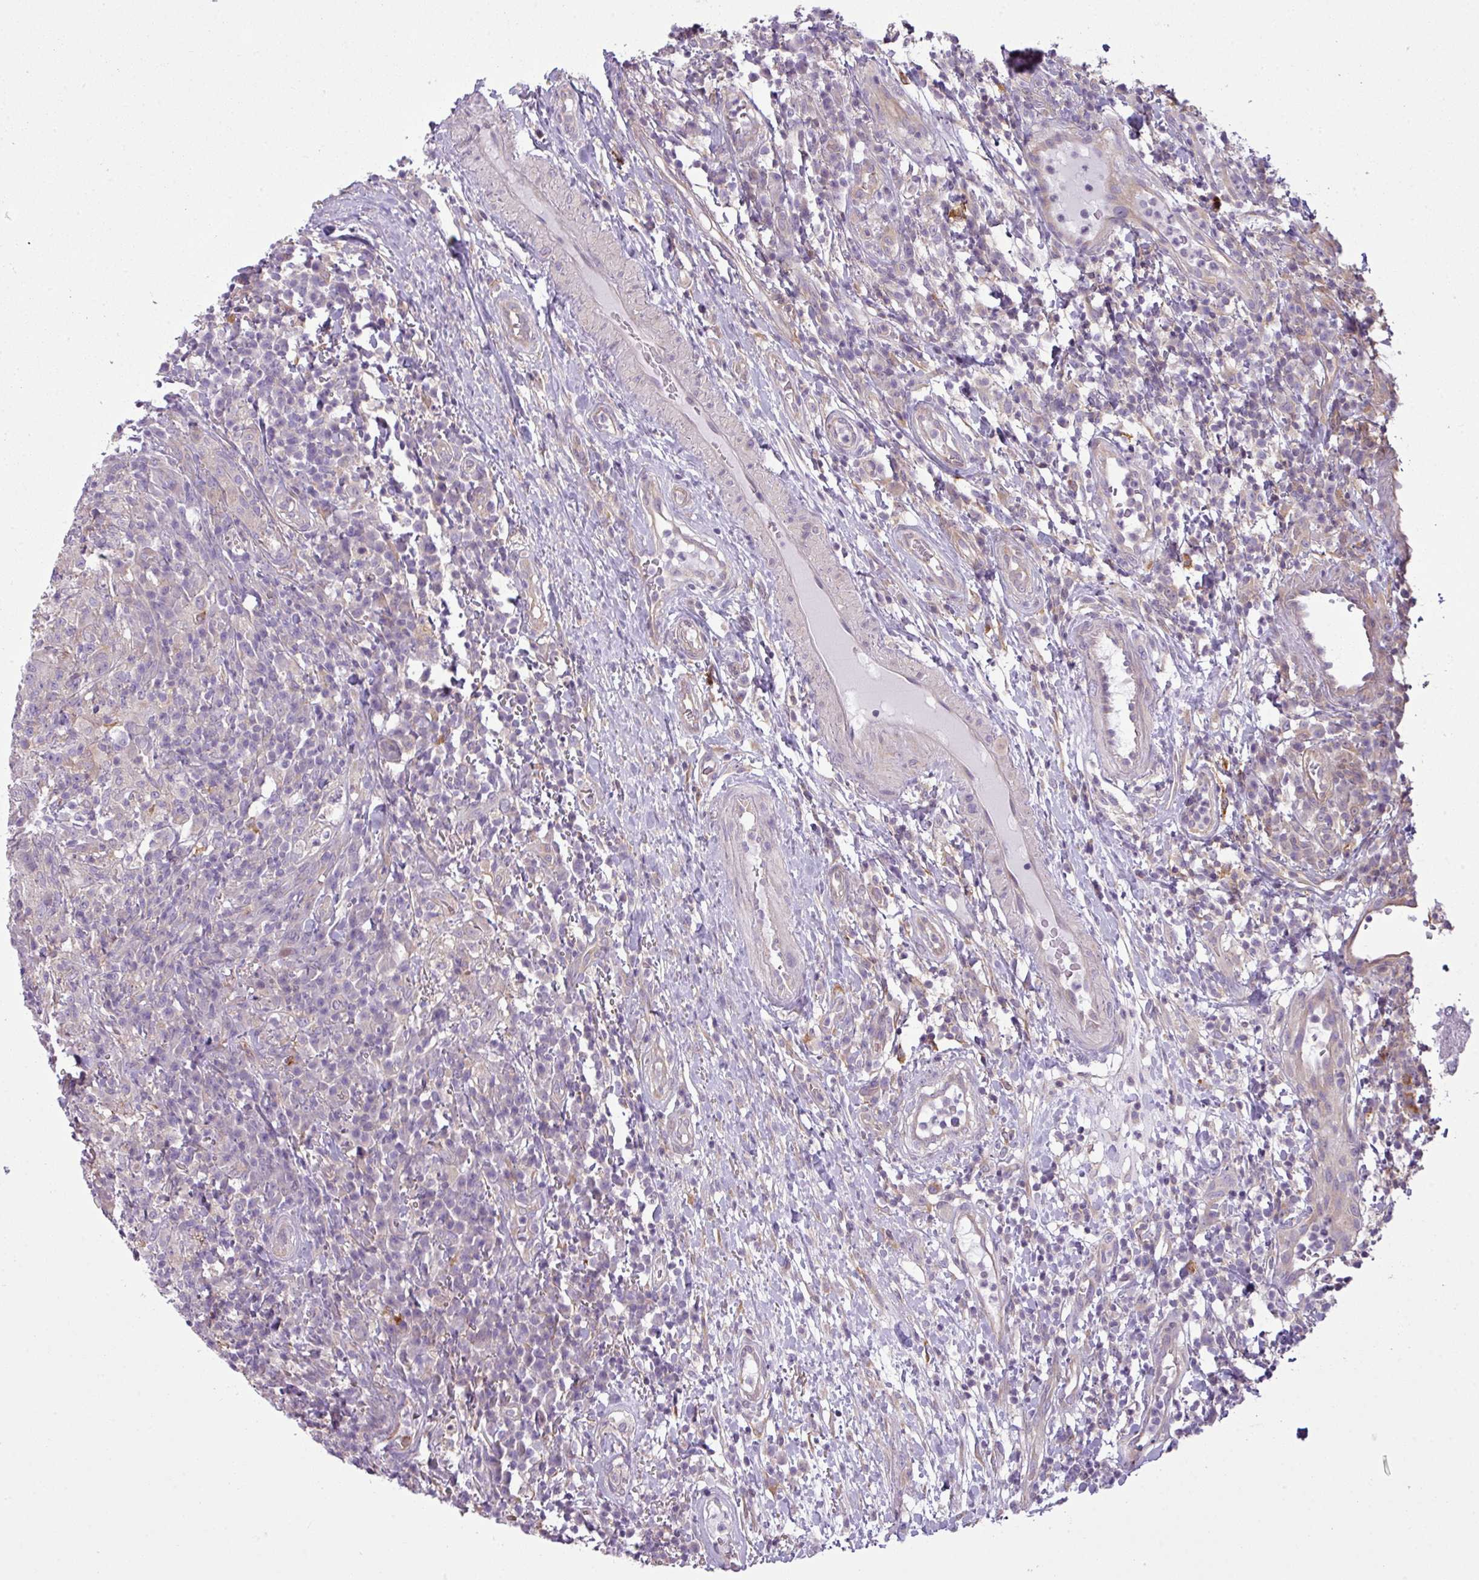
{"staining": {"intensity": "negative", "quantity": "none", "location": "none"}, "tissue": "head and neck cancer", "cell_type": "Tumor cells", "image_type": "cancer", "snomed": [{"axis": "morphology", "description": "Normal tissue, NOS"}, {"axis": "morphology", "description": "Squamous cell carcinoma, NOS"}, {"axis": "topography", "description": "Skeletal muscle"}, {"axis": "topography", "description": "Vascular tissue"}, {"axis": "topography", "description": "Peripheral nerve tissue"}, {"axis": "topography", "description": "Head-Neck"}], "caption": "This is an immunohistochemistry histopathology image of squamous cell carcinoma (head and neck). There is no staining in tumor cells.", "gene": "CAMK2B", "patient": {"sex": "male", "age": 66}}